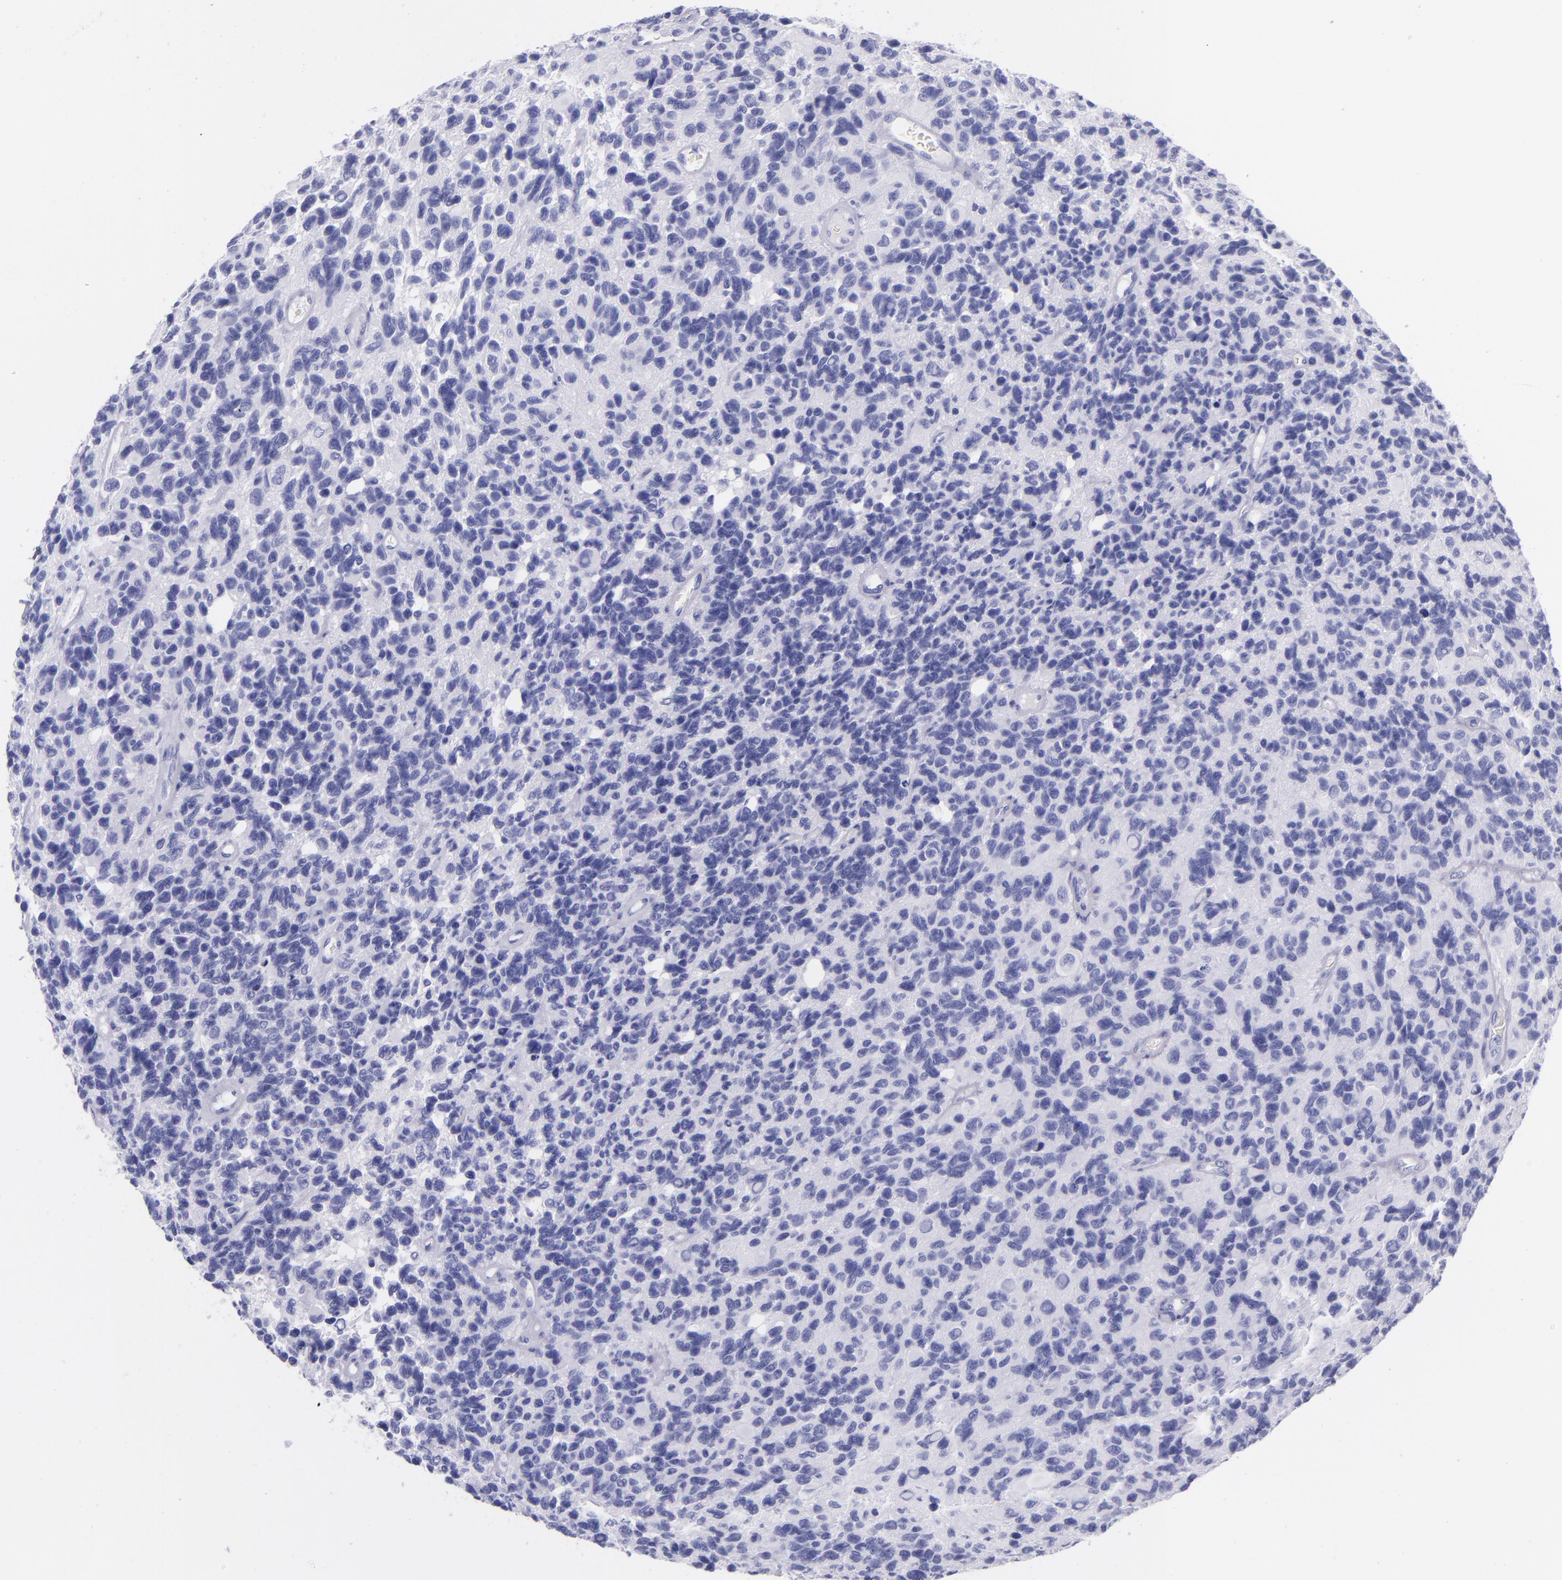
{"staining": {"intensity": "negative", "quantity": "none", "location": "none"}, "tissue": "glioma", "cell_type": "Tumor cells", "image_type": "cancer", "snomed": [{"axis": "morphology", "description": "Glioma, malignant, High grade"}, {"axis": "topography", "description": "Brain"}], "caption": "The micrograph reveals no significant positivity in tumor cells of high-grade glioma (malignant).", "gene": "SFTPB", "patient": {"sex": "male", "age": 77}}